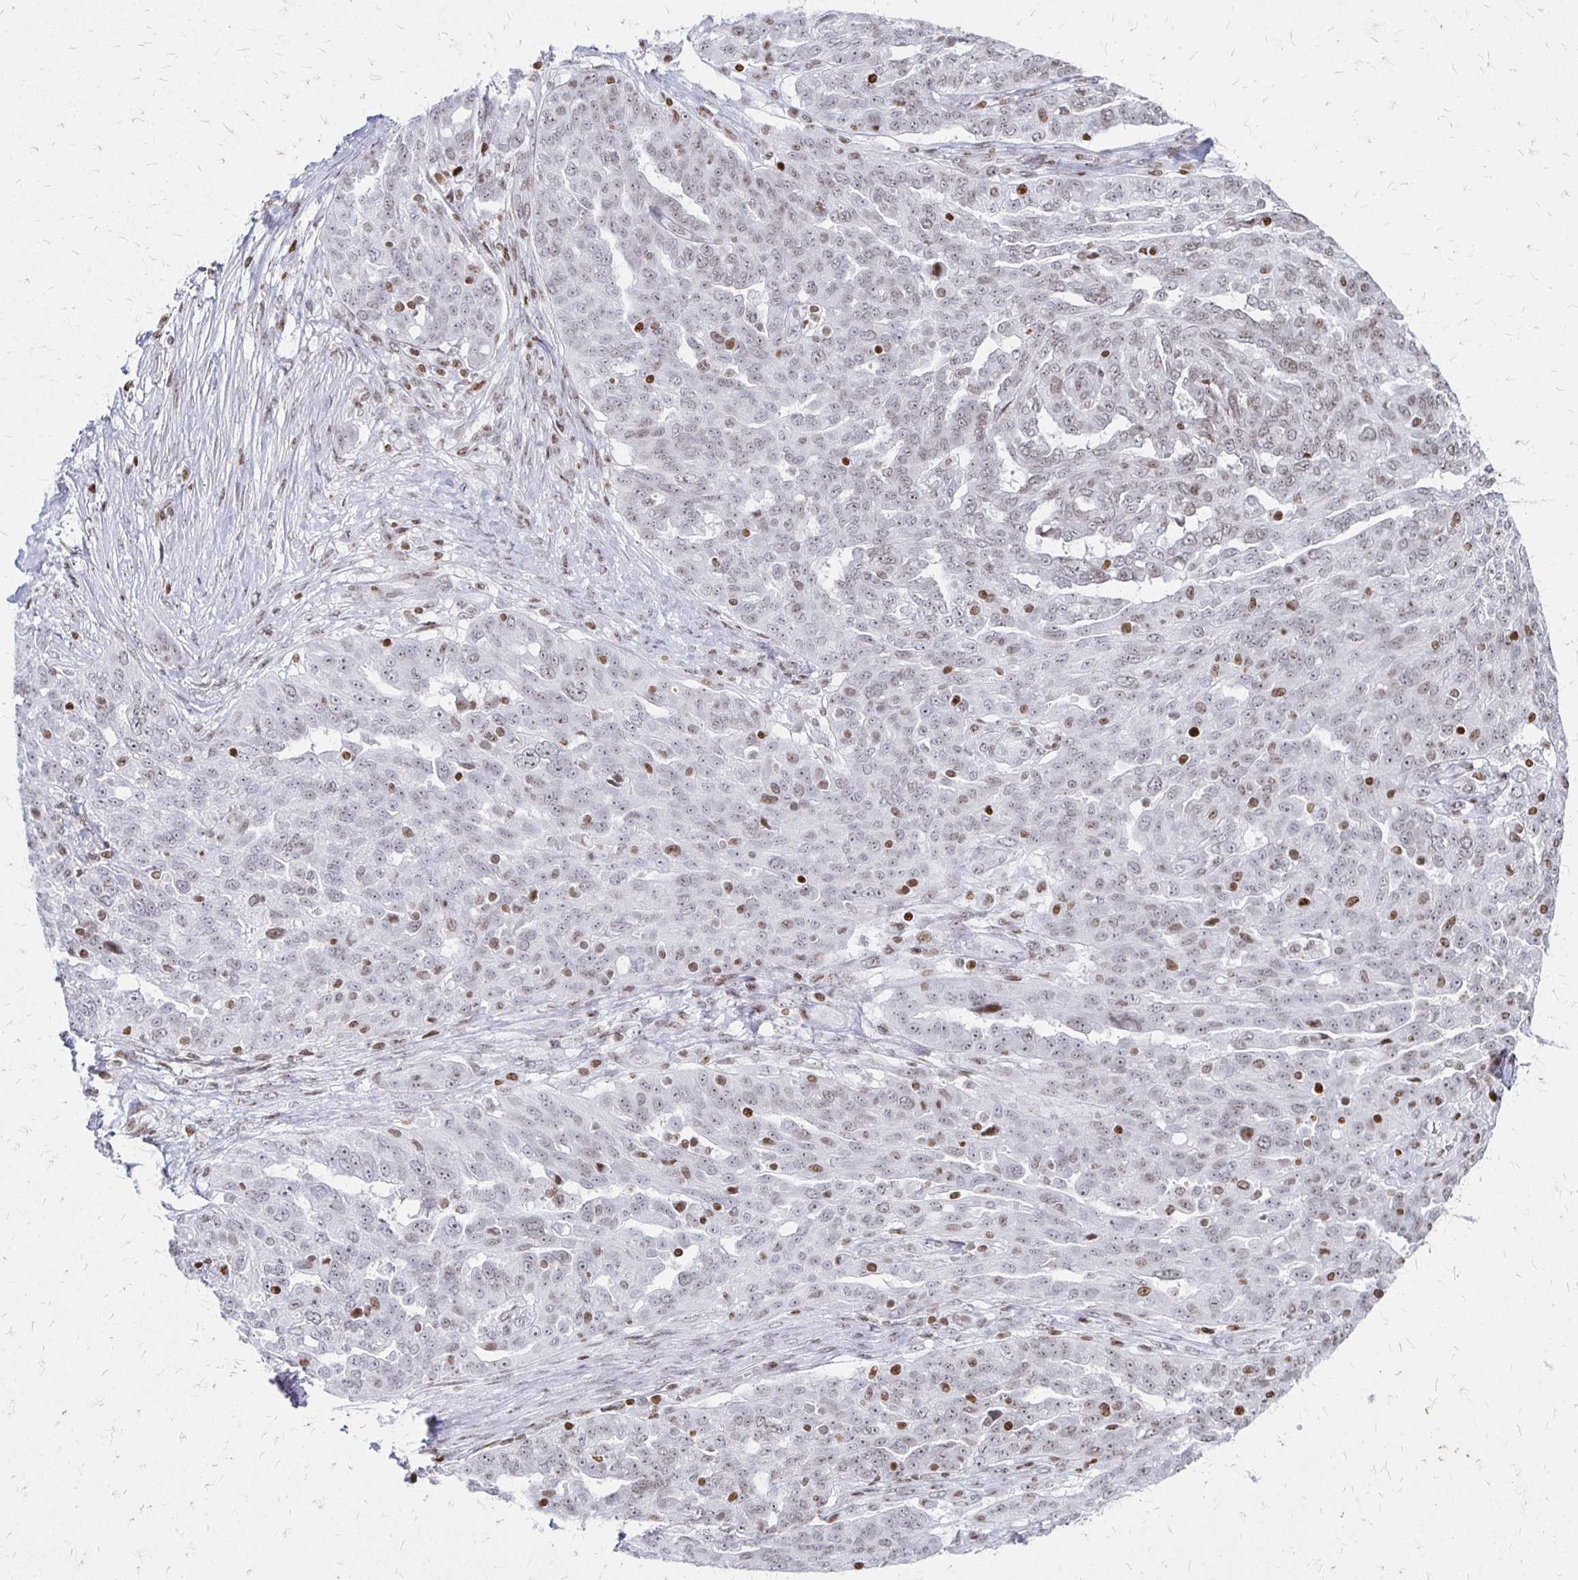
{"staining": {"intensity": "weak", "quantity": "<25%", "location": "nuclear"}, "tissue": "ovarian cancer", "cell_type": "Tumor cells", "image_type": "cancer", "snomed": [{"axis": "morphology", "description": "Cystadenocarcinoma, serous, NOS"}, {"axis": "topography", "description": "Ovary"}], "caption": "Immunohistochemistry (IHC) of human serous cystadenocarcinoma (ovarian) displays no positivity in tumor cells.", "gene": "ZNF280C", "patient": {"sex": "female", "age": 67}}